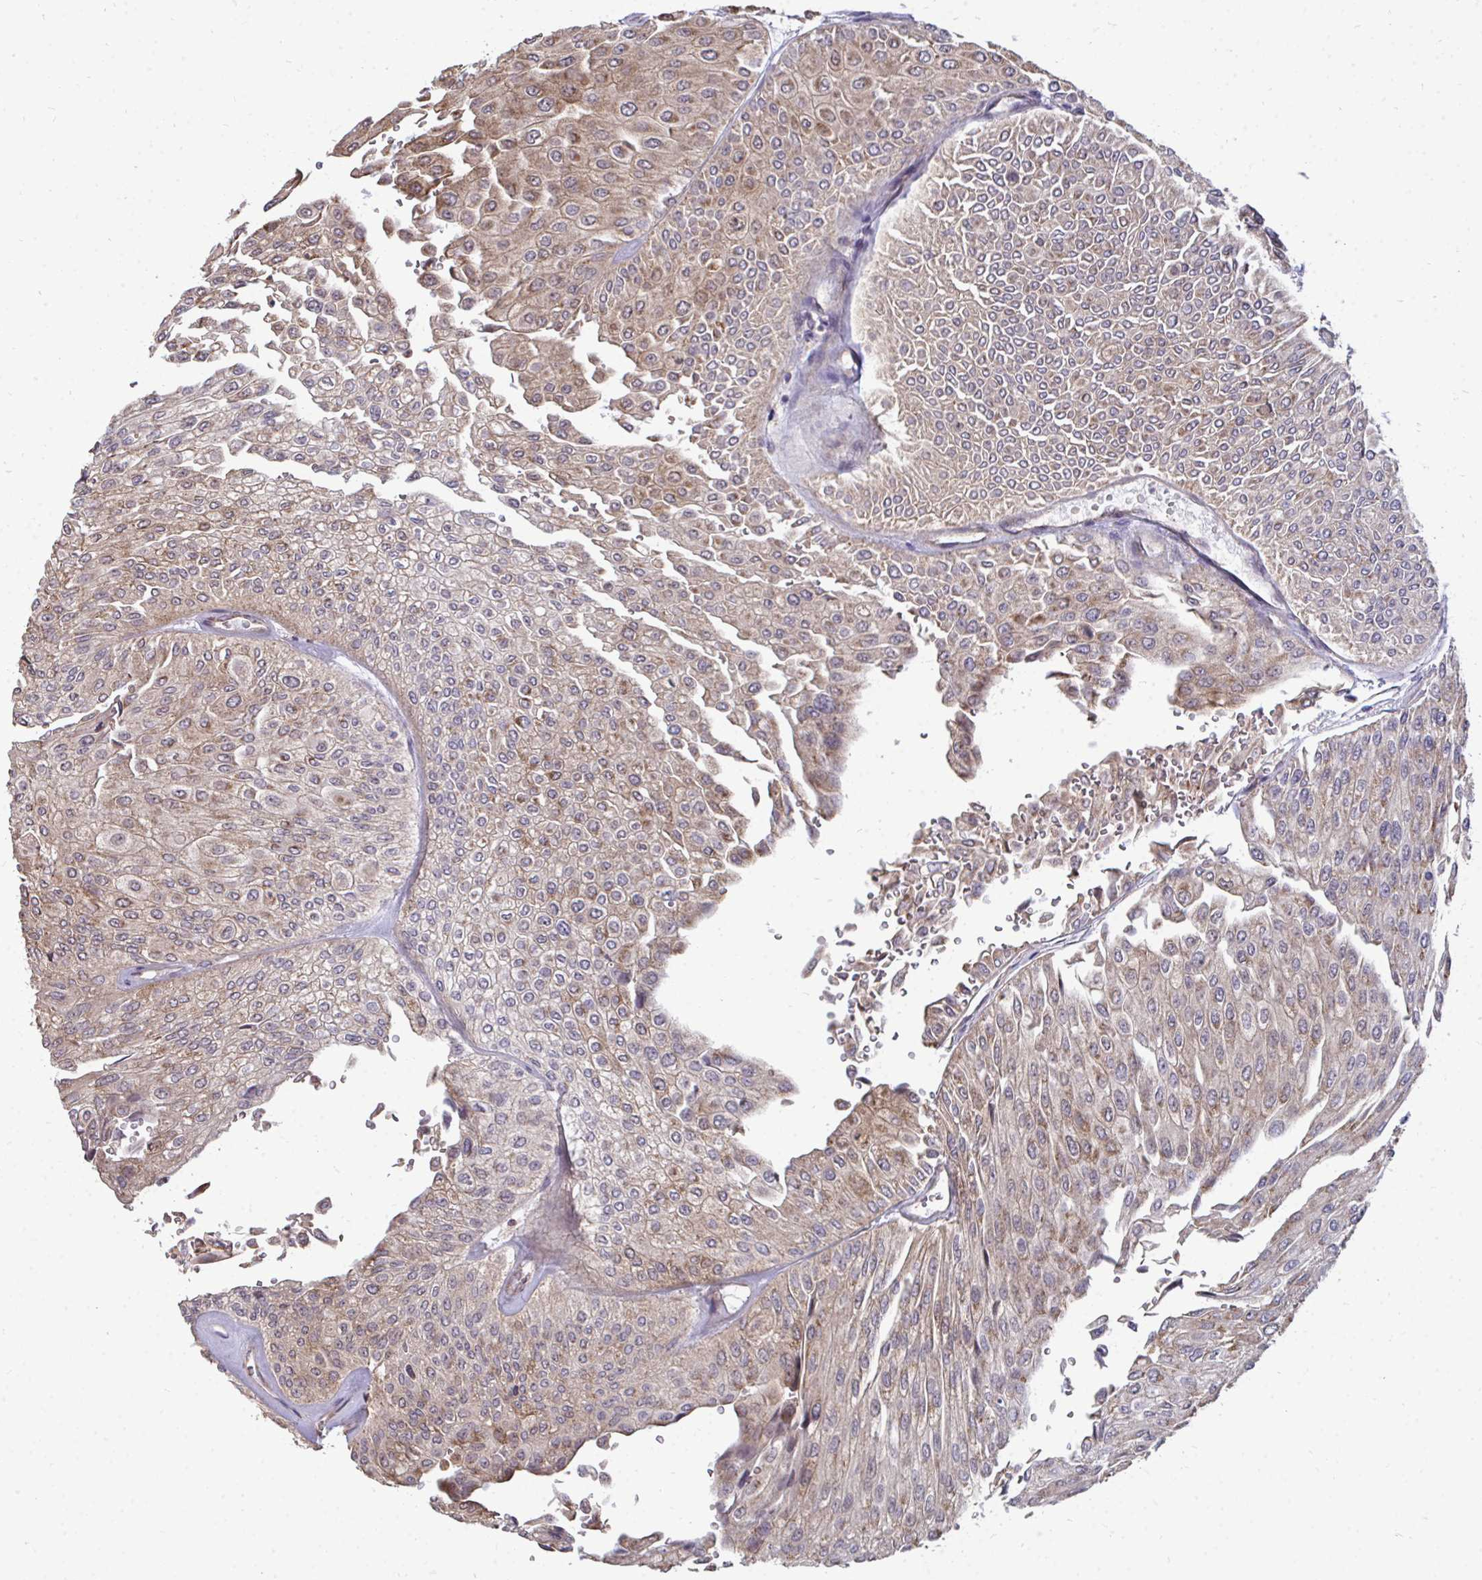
{"staining": {"intensity": "weak", "quantity": ">75%", "location": "cytoplasmic/membranous"}, "tissue": "urothelial cancer", "cell_type": "Tumor cells", "image_type": "cancer", "snomed": [{"axis": "morphology", "description": "Urothelial carcinoma, NOS"}, {"axis": "topography", "description": "Urinary bladder"}], "caption": "This micrograph reveals immunohistochemistry (IHC) staining of transitional cell carcinoma, with low weak cytoplasmic/membranous staining in approximately >75% of tumor cells.", "gene": "DNAJA2", "patient": {"sex": "male", "age": 67}}